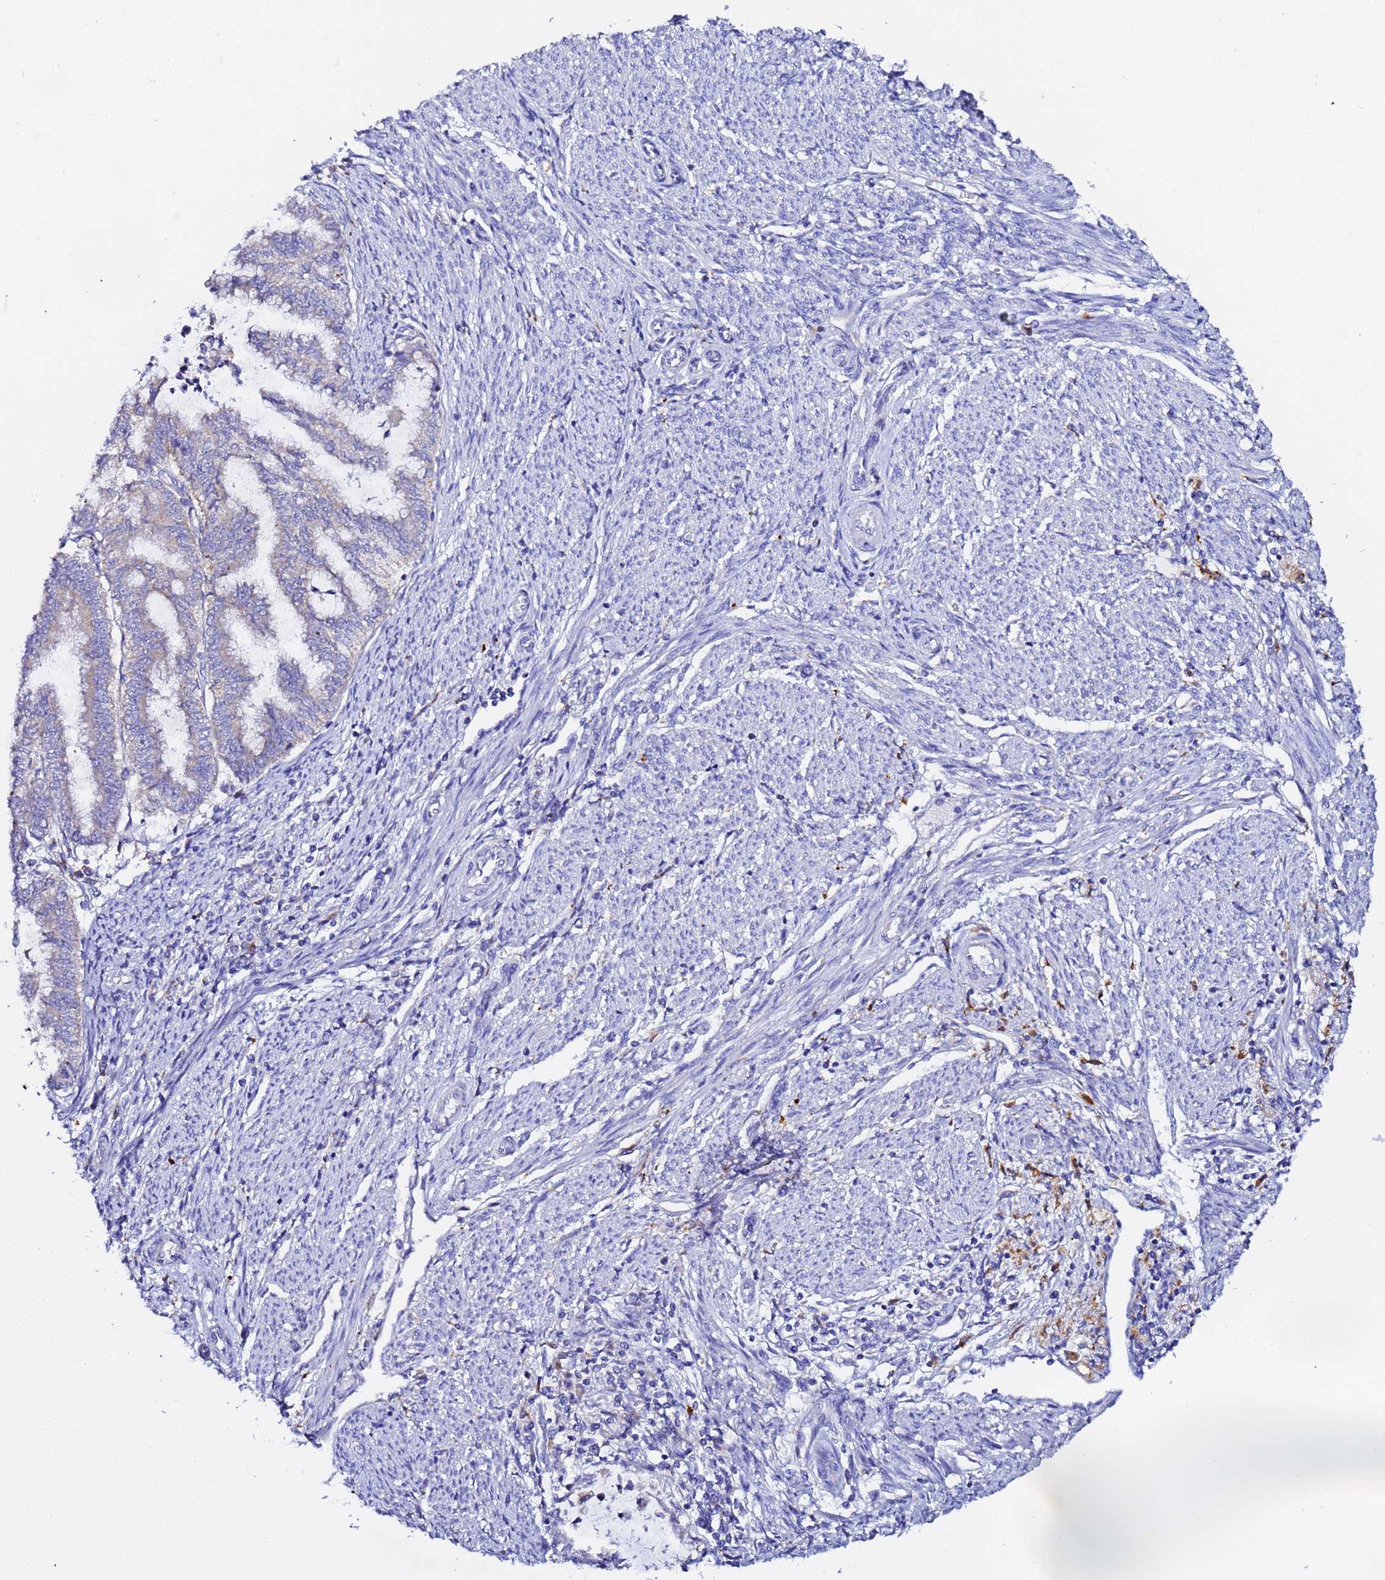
{"staining": {"intensity": "moderate", "quantity": "<25%", "location": "cytoplasmic/membranous"}, "tissue": "endometrial cancer", "cell_type": "Tumor cells", "image_type": "cancer", "snomed": [{"axis": "morphology", "description": "Adenocarcinoma, NOS"}, {"axis": "topography", "description": "Endometrium"}], "caption": "A low amount of moderate cytoplasmic/membranous expression is appreciated in about <25% of tumor cells in endometrial adenocarcinoma tissue.", "gene": "VTI1B", "patient": {"sex": "female", "age": 79}}